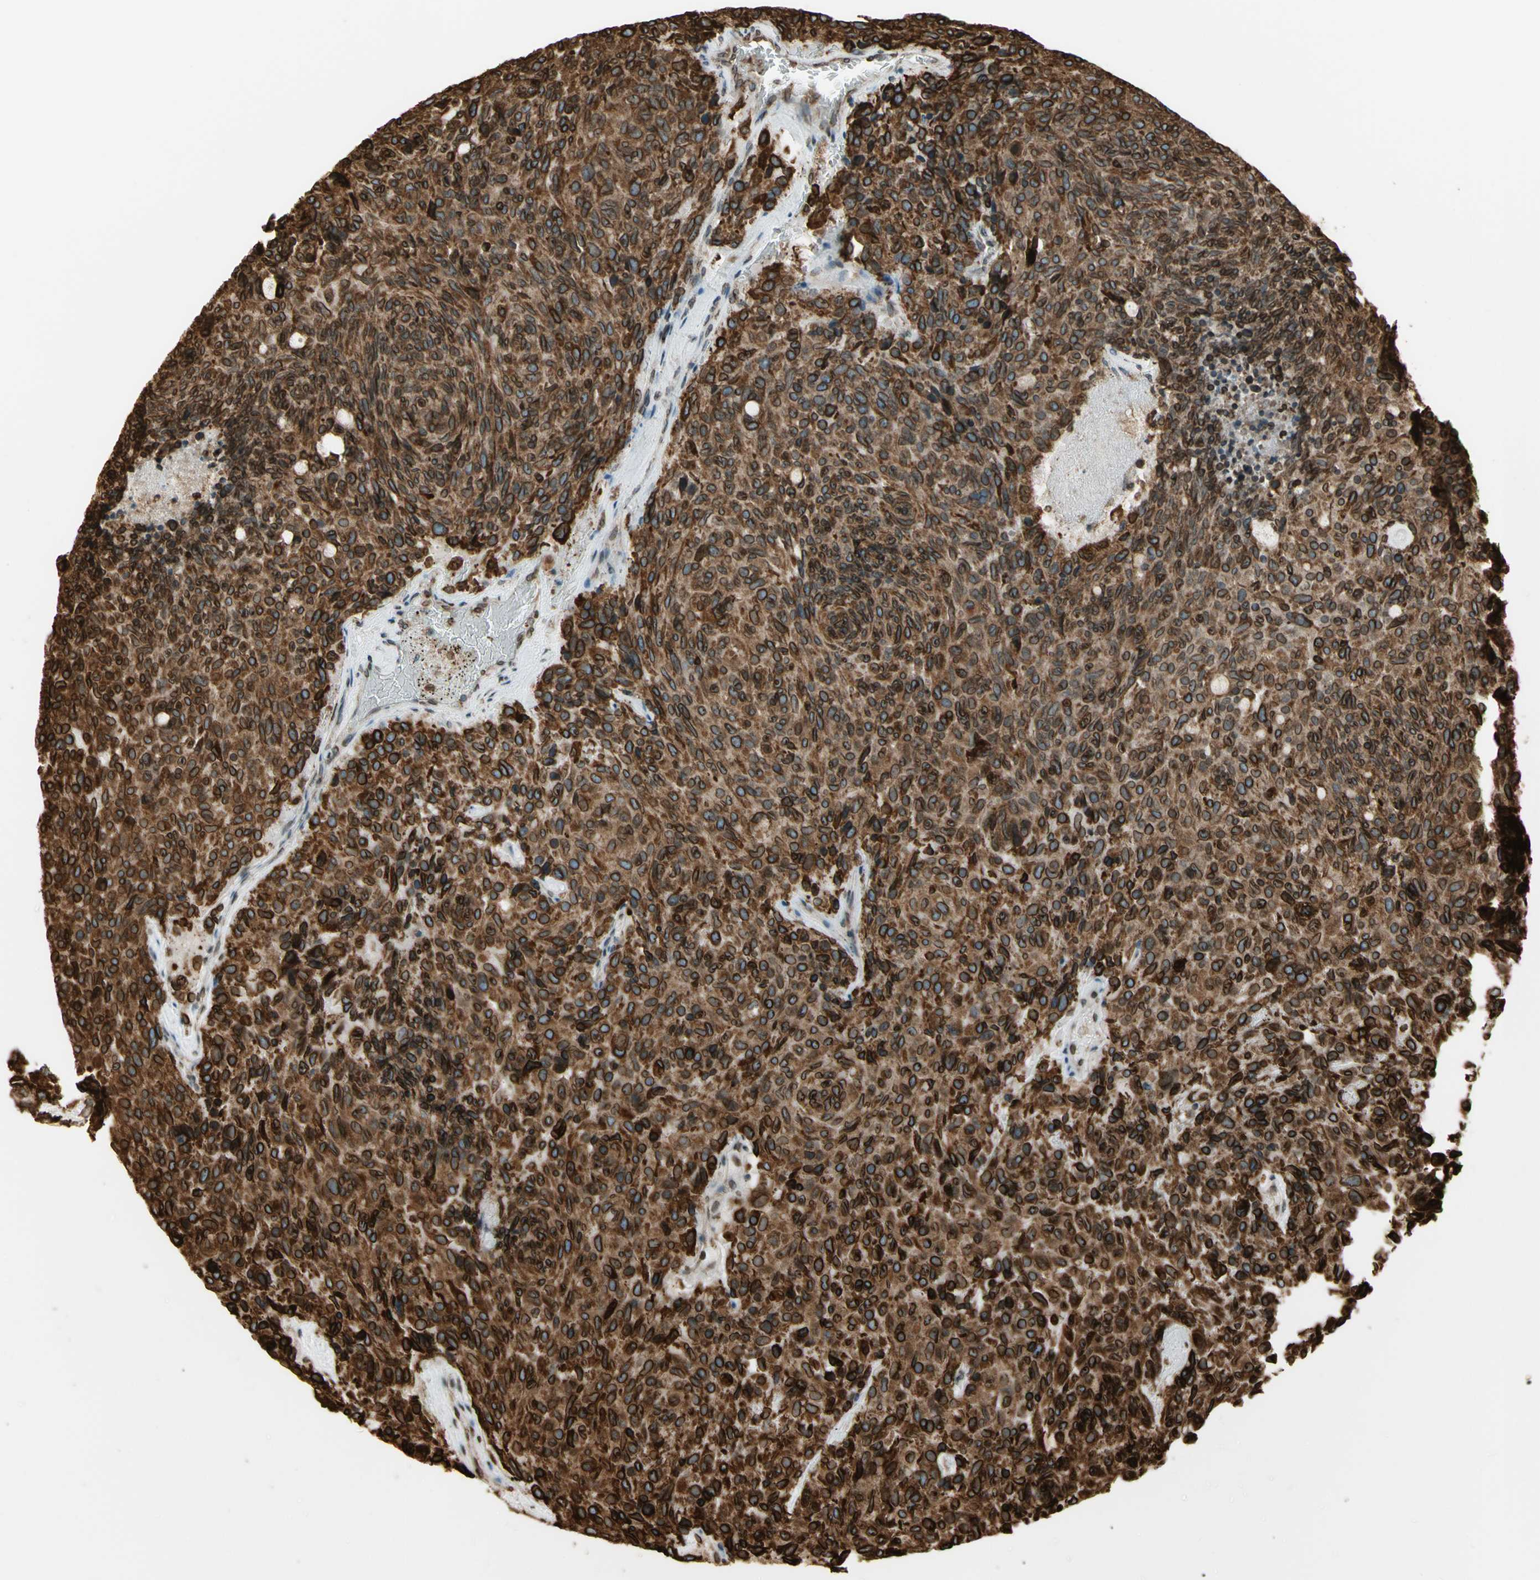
{"staining": {"intensity": "strong", "quantity": ">75%", "location": "cytoplasmic/membranous"}, "tissue": "carcinoid", "cell_type": "Tumor cells", "image_type": "cancer", "snomed": [{"axis": "morphology", "description": "Carcinoid, malignant, NOS"}, {"axis": "topography", "description": "Pancreas"}], "caption": "Approximately >75% of tumor cells in carcinoid show strong cytoplasmic/membranous protein positivity as visualized by brown immunohistochemical staining.", "gene": "CANX", "patient": {"sex": "female", "age": 54}}